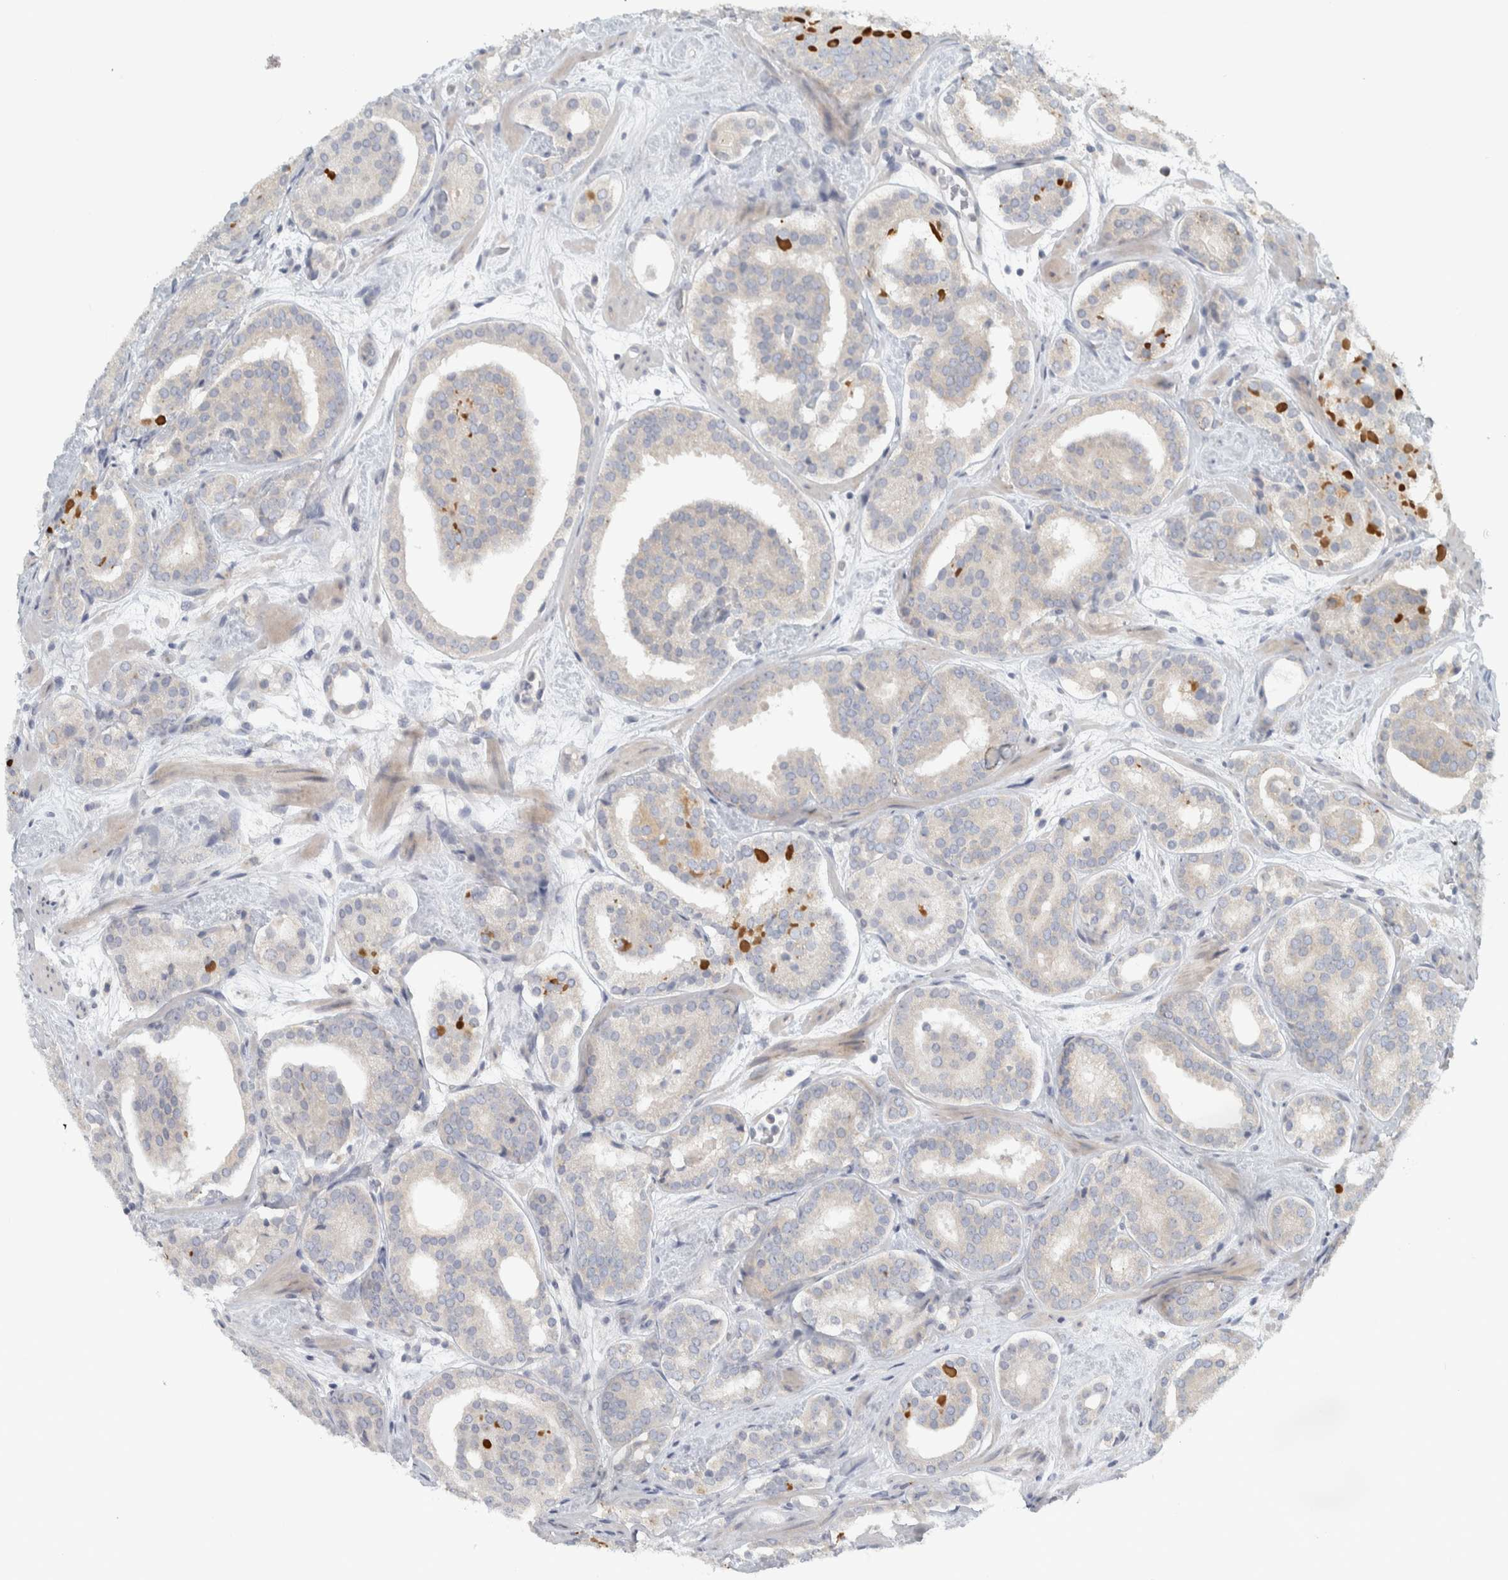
{"staining": {"intensity": "negative", "quantity": "none", "location": "none"}, "tissue": "prostate cancer", "cell_type": "Tumor cells", "image_type": "cancer", "snomed": [{"axis": "morphology", "description": "Adenocarcinoma, Low grade"}, {"axis": "topography", "description": "Prostate"}], "caption": "Human prostate cancer stained for a protein using IHC displays no staining in tumor cells.", "gene": "HGS", "patient": {"sex": "male", "age": 69}}